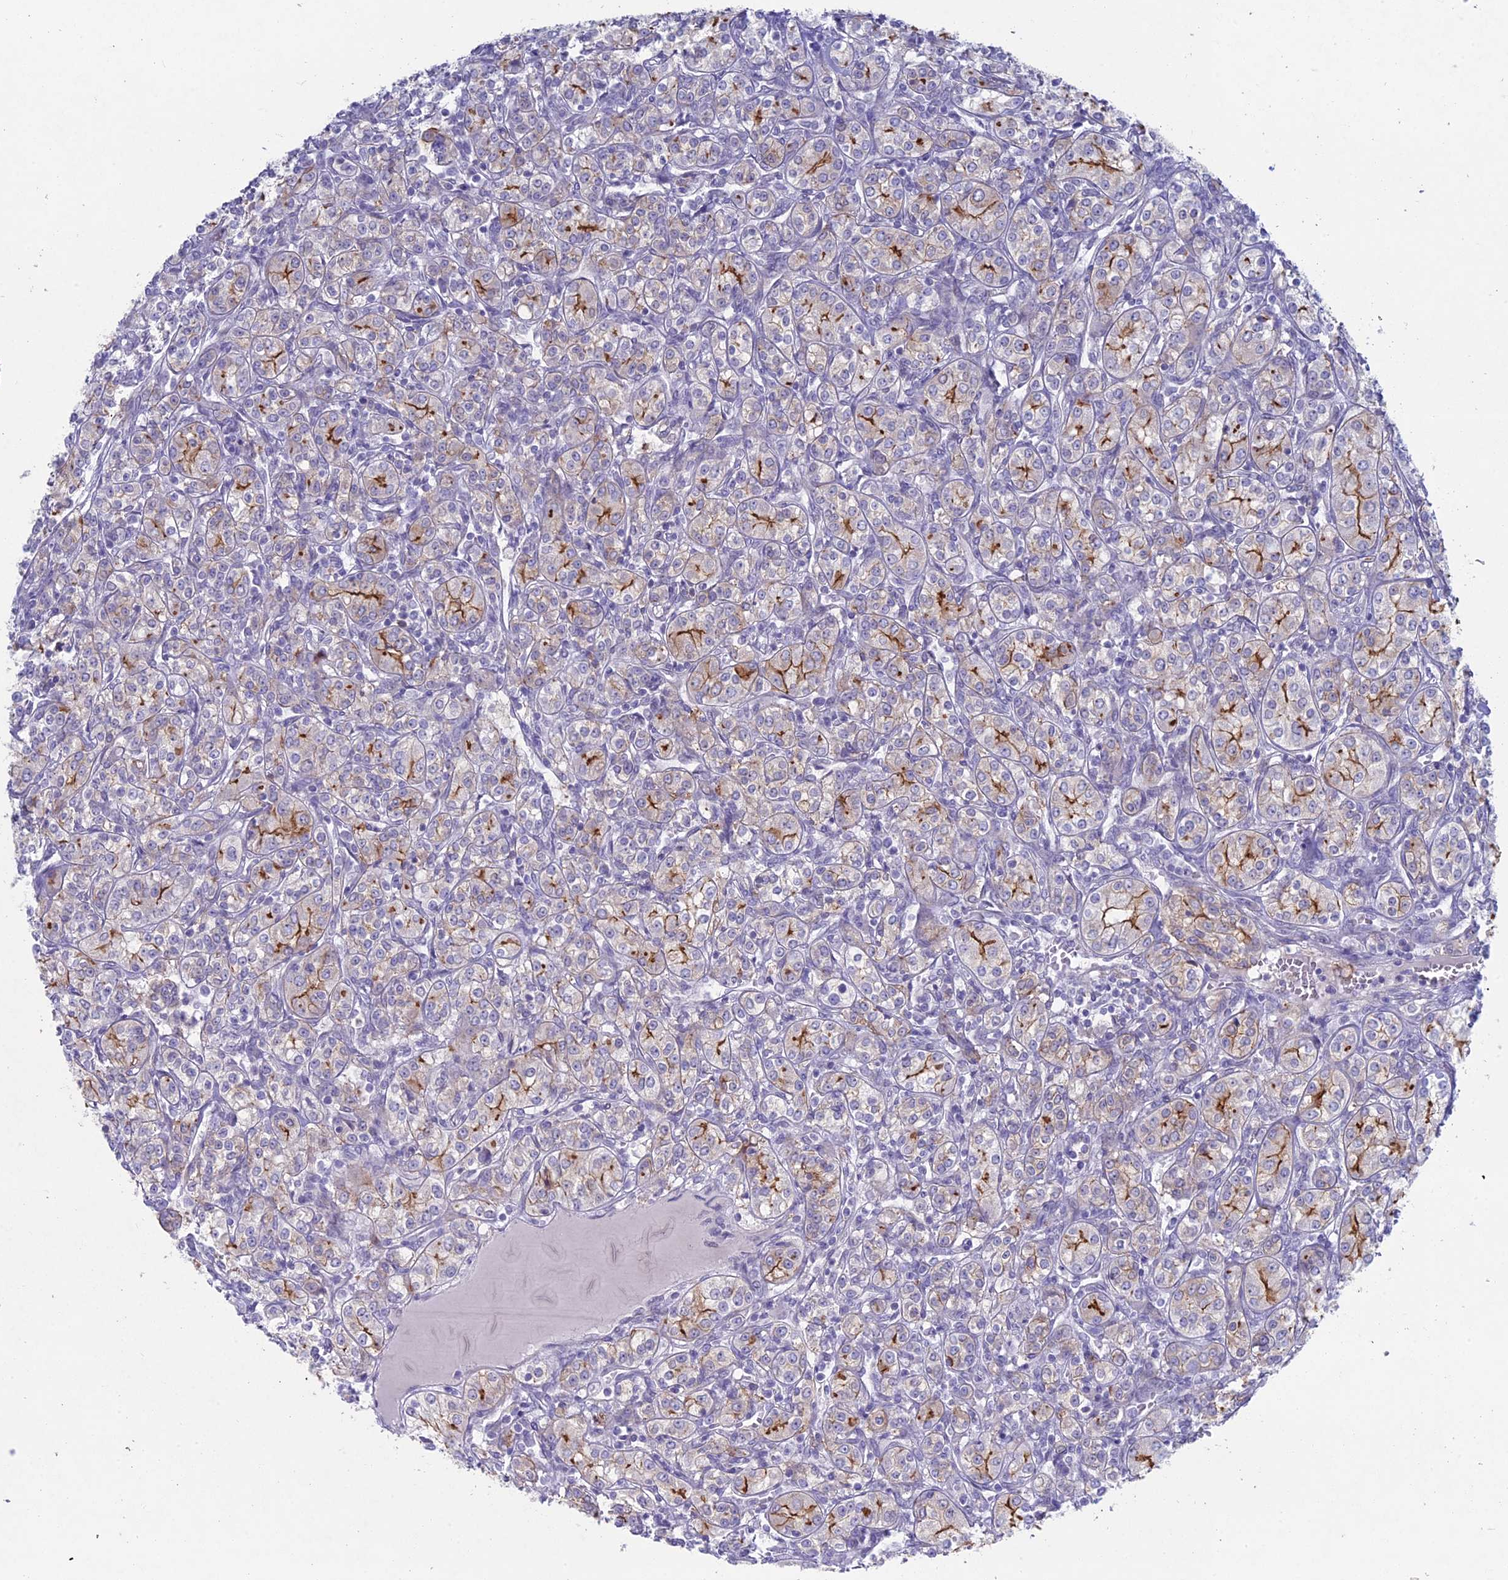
{"staining": {"intensity": "moderate", "quantity": "<25%", "location": "cytoplasmic/membranous"}, "tissue": "renal cancer", "cell_type": "Tumor cells", "image_type": "cancer", "snomed": [{"axis": "morphology", "description": "Adenocarcinoma, NOS"}, {"axis": "topography", "description": "Kidney"}], "caption": "A high-resolution image shows IHC staining of renal cancer, which reveals moderate cytoplasmic/membranous positivity in about <25% of tumor cells.", "gene": "MYO5B", "patient": {"sex": "male", "age": 77}}